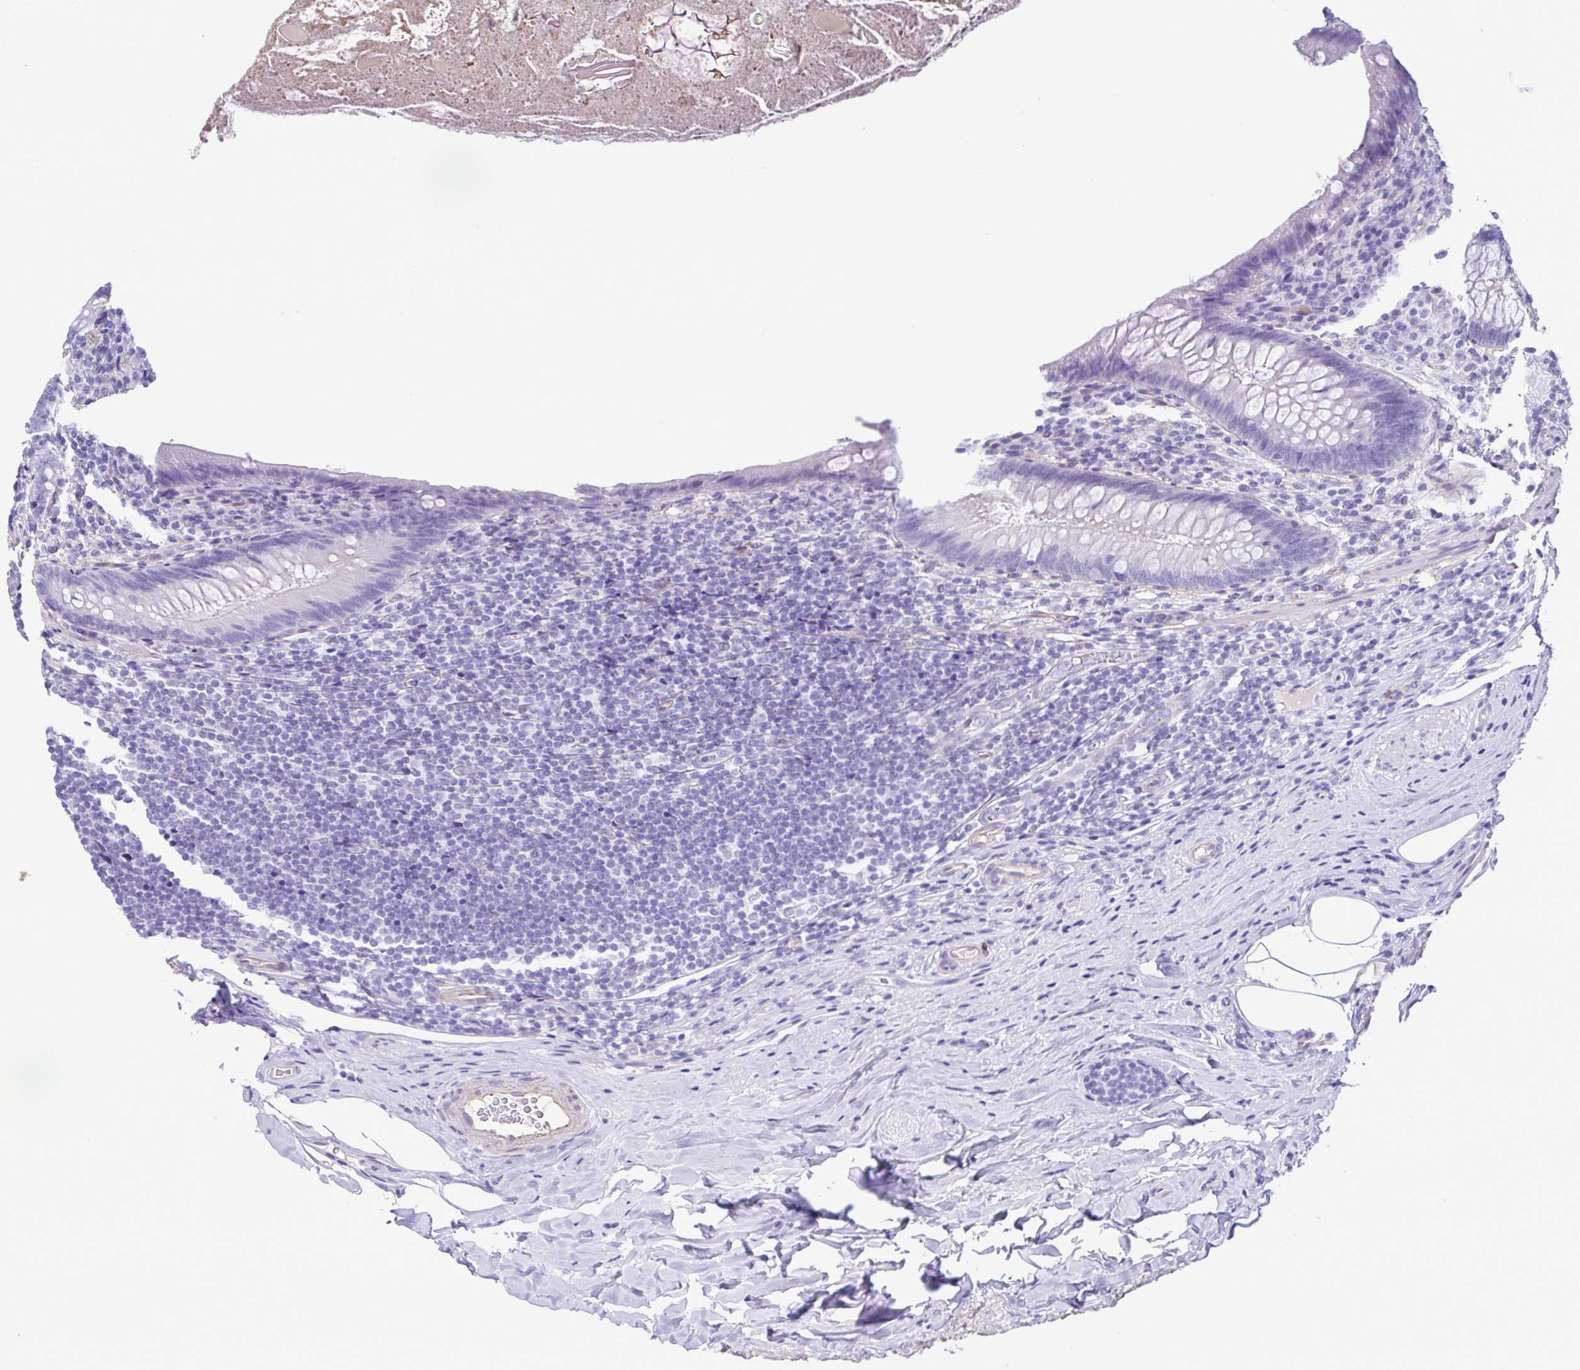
{"staining": {"intensity": "negative", "quantity": "none", "location": "none"}, "tissue": "appendix", "cell_type": "Glandular cells", "image_type": "normal", "snomed": [{"axis": "morphology", "description": "Normal tissue, NOS"}, {"axis": "topography", "description": "Appendix"}], "caption": "Immunohistochemistry (IHC) histopathology image of normal appendix stained for a protein (brown), which reveals no expression in glandular cells. The staining was performed using DAB to visualize the protein expression in brown, while the nuclei were stained in blue with hematoxylin (Magnification: 20x).", "gene": "CYP11B1", "patient": {"sex": "male", "age": 47}}